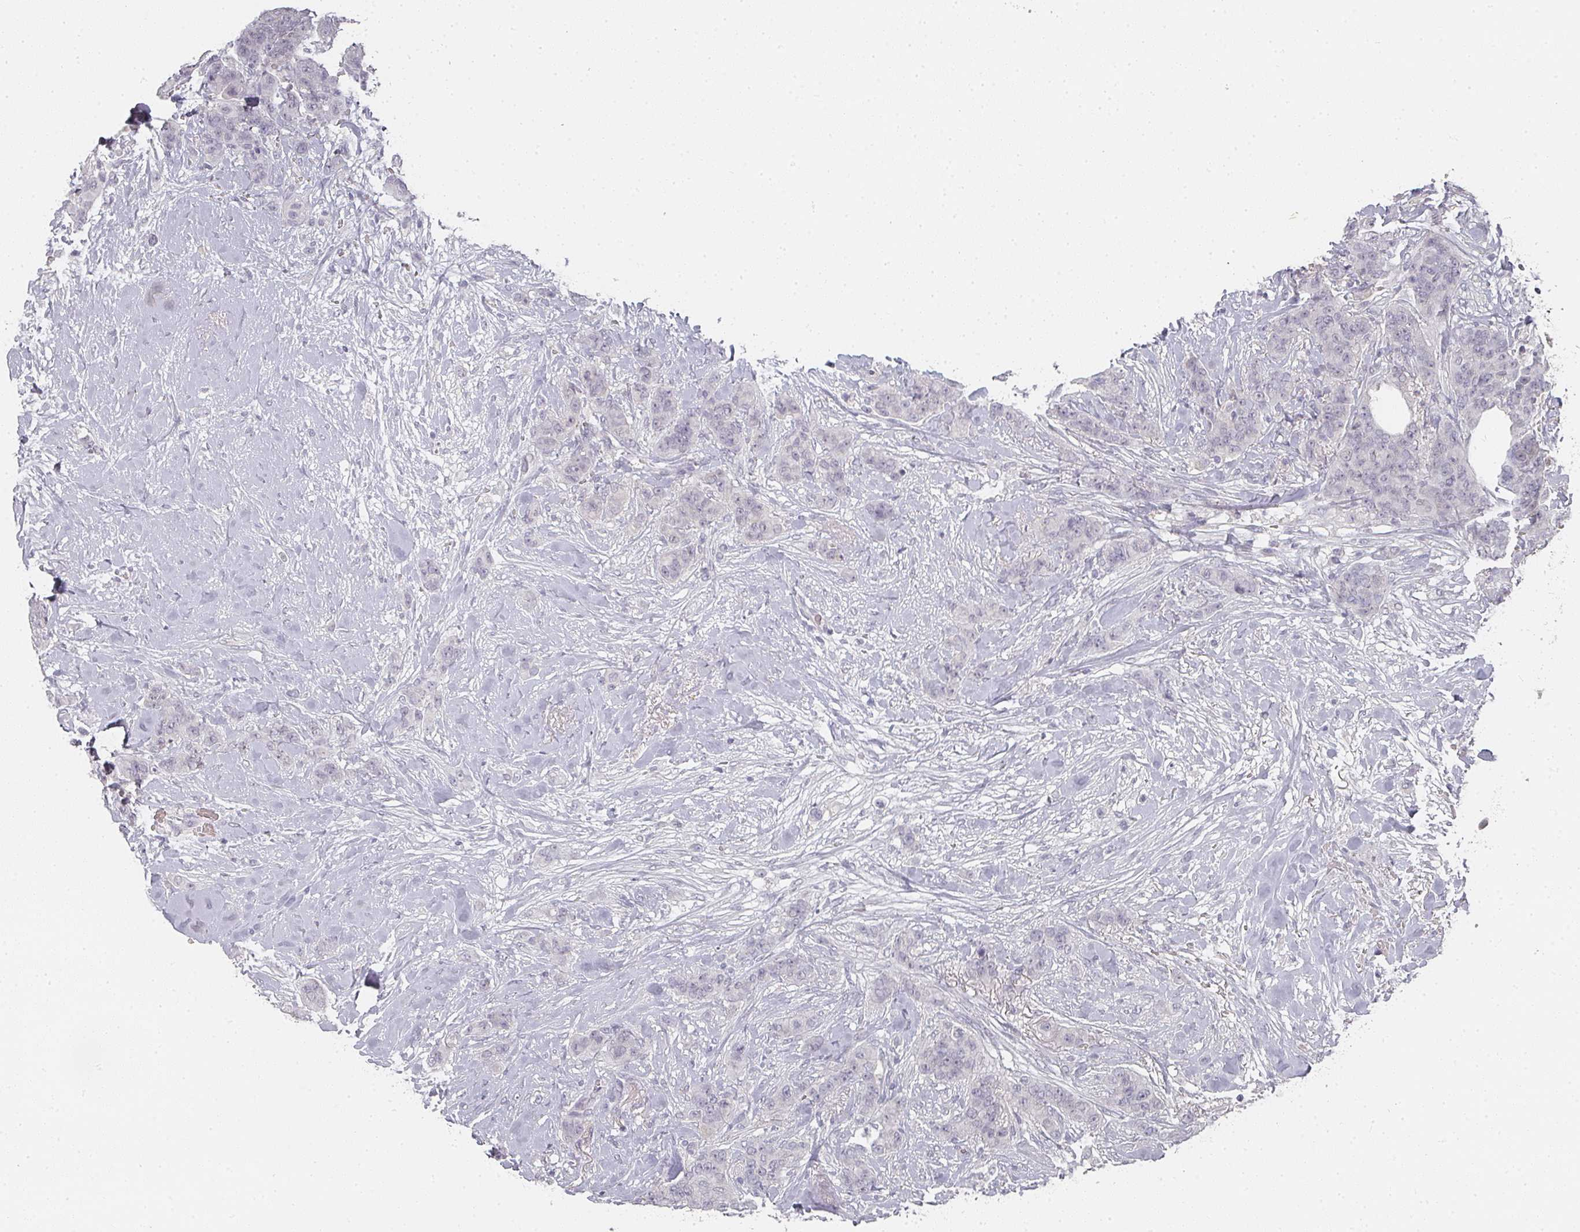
{"staining": {"intensity": "negative", "quantity": "none", "location": "none"}, "tissue": "breast cancer", "cell_type": "Tumor cells", "image_type": "cancer", "snomed": [{"axis": "morphology", "description": "Duct carcinoma"}, {"axis": "topography", "description": "Breast"}], "caption": "Photomicrograph shows no protein expression in tumor cells of breast cancer (infiltrating ductal carcinoma) tissue.", "gene": "SHISA2", "patient": {"sex": "female", "age": 40}}